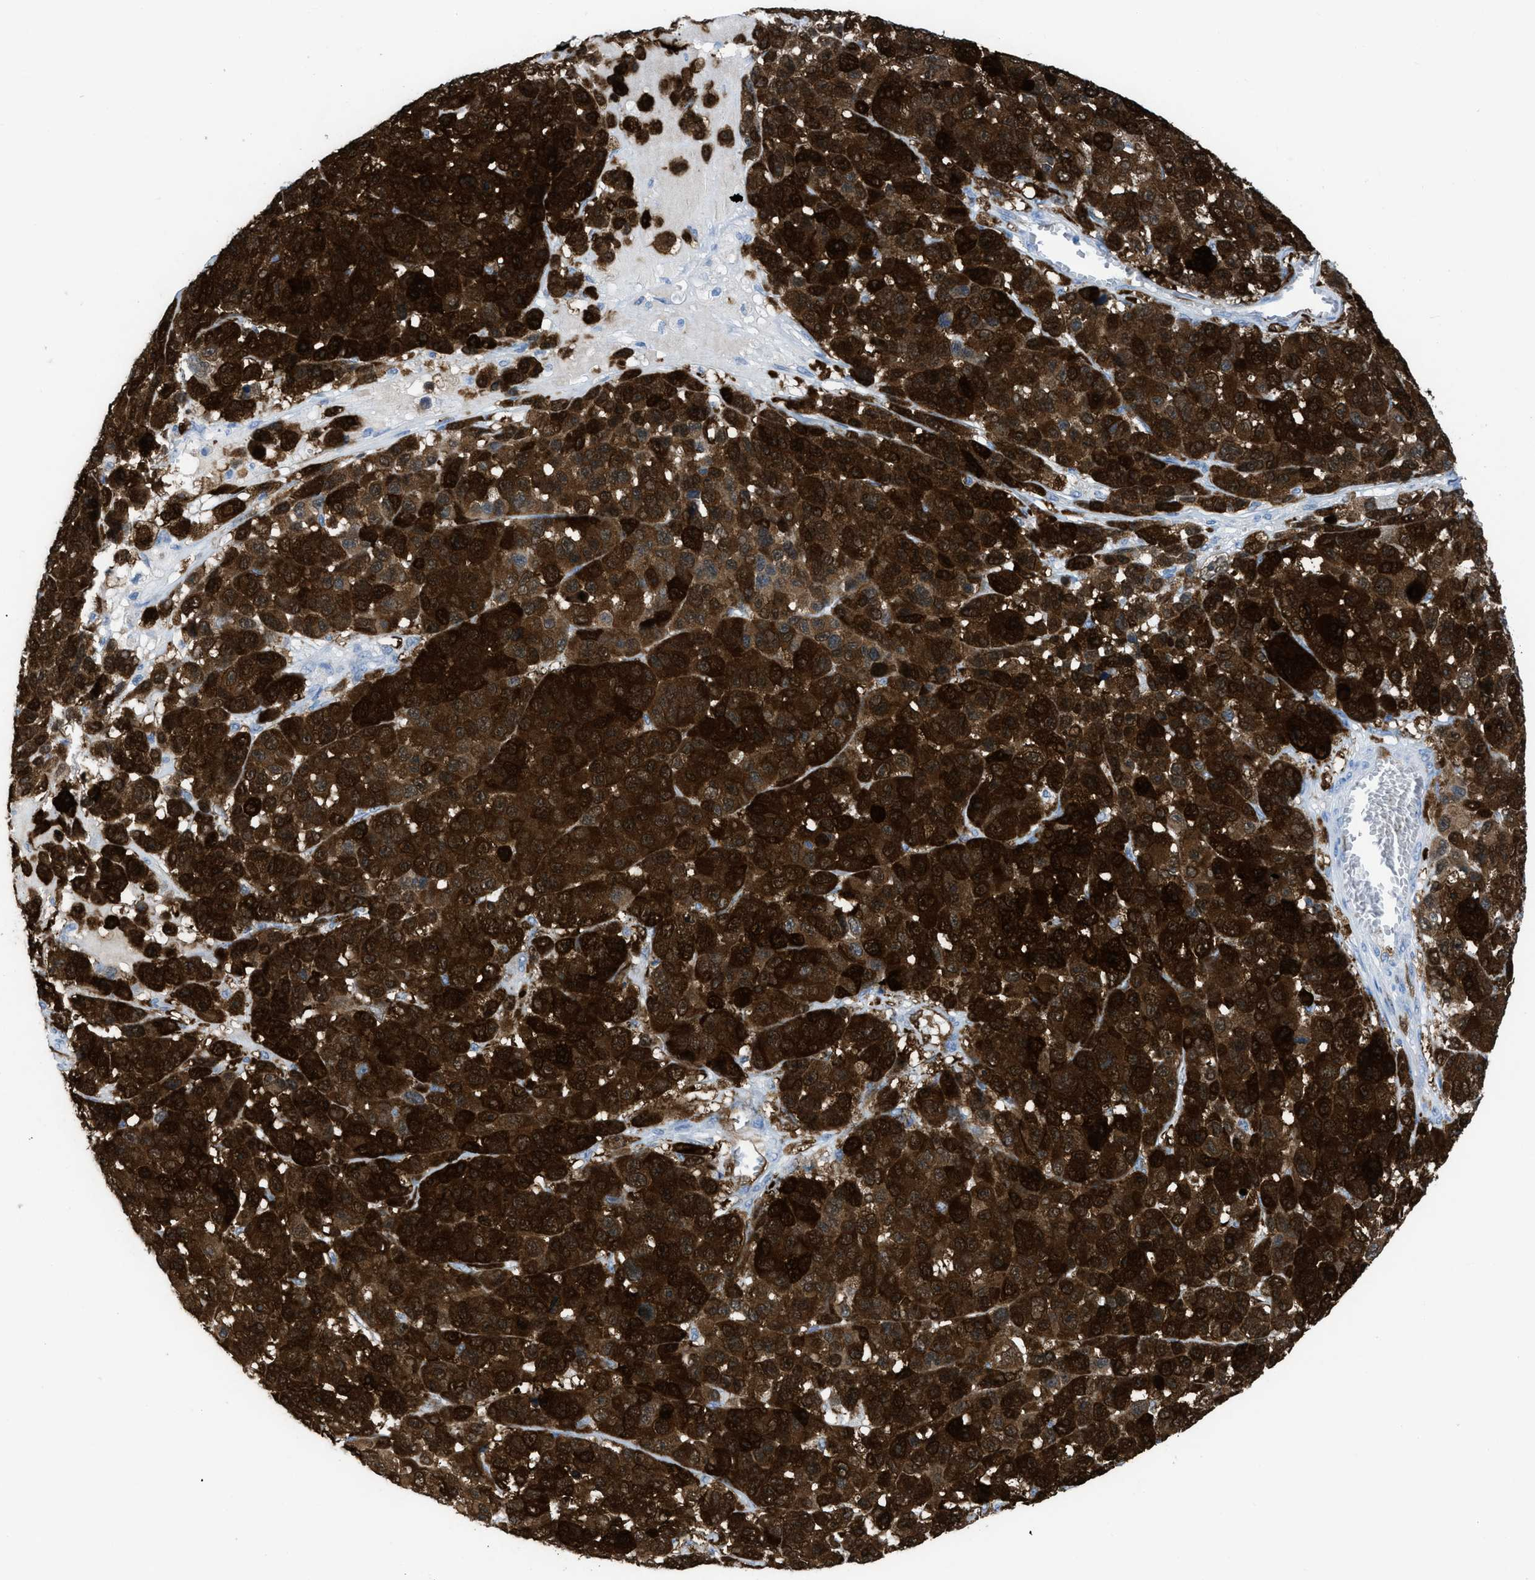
{"staining": {"intensity": "strong", "quantity": ">75%", "location": "cytoplasmic/membranous,nuclear"}, "tissue": "melanoma", "cell_type": "Tumor cells", "image_type": "cancer", "snomed": [{"axis": "morphology", "description": "Malignant melanoma, NOS"}, {"axis": "topography", "description": "Skin"}], "caption": "Protein expression analysis of melanoma reveals strong cytoplasmic/membranous and nuclear expression in about >75% of tumor cells. The staining is performed using DAB brown chromogen to label protein expression. The nuclei are counter-stained blue using hematoxylin.", "gene": "CDKN2A", "patient": {"sex": "male", "age": 53}}